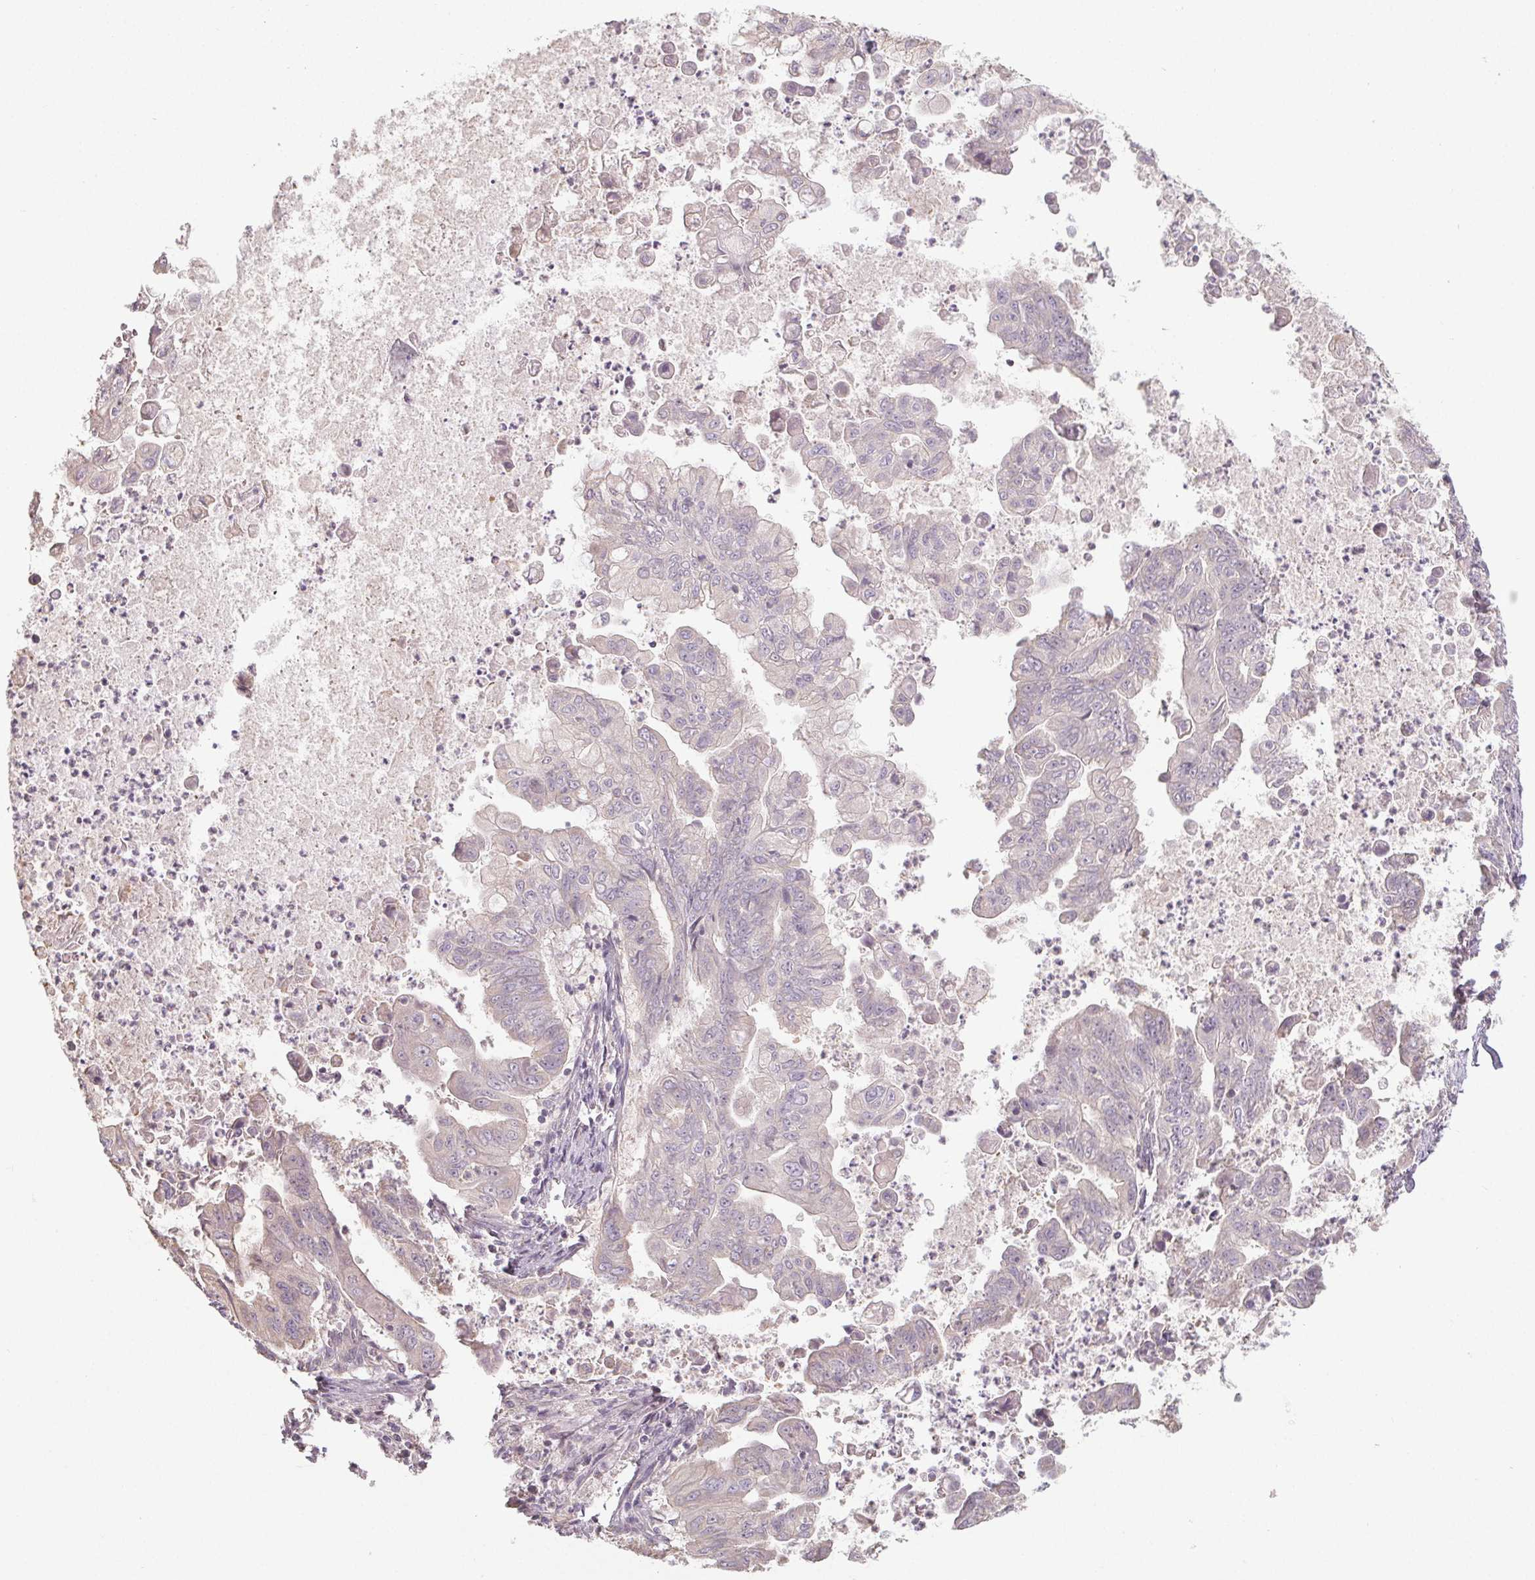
{"staining": {"intensity": "negative", "quantity": "none", "location": "none"}, "tissue": "stomach cancer", "cell_type": "Tumor cells", "image_type": "cancer", "snomed": [{"axis": "morphology", "description": "Adenocarcinoma, NOS"}, {"axis": "topography", "description": "Stomach, upper"}], "caption": "Immunohistochemical staining of human stomach adenocarcinoma displays no significant expression in tumor cells.", "gene": "SLC26A2", "patient": {"sex": "male", "age": 80}}